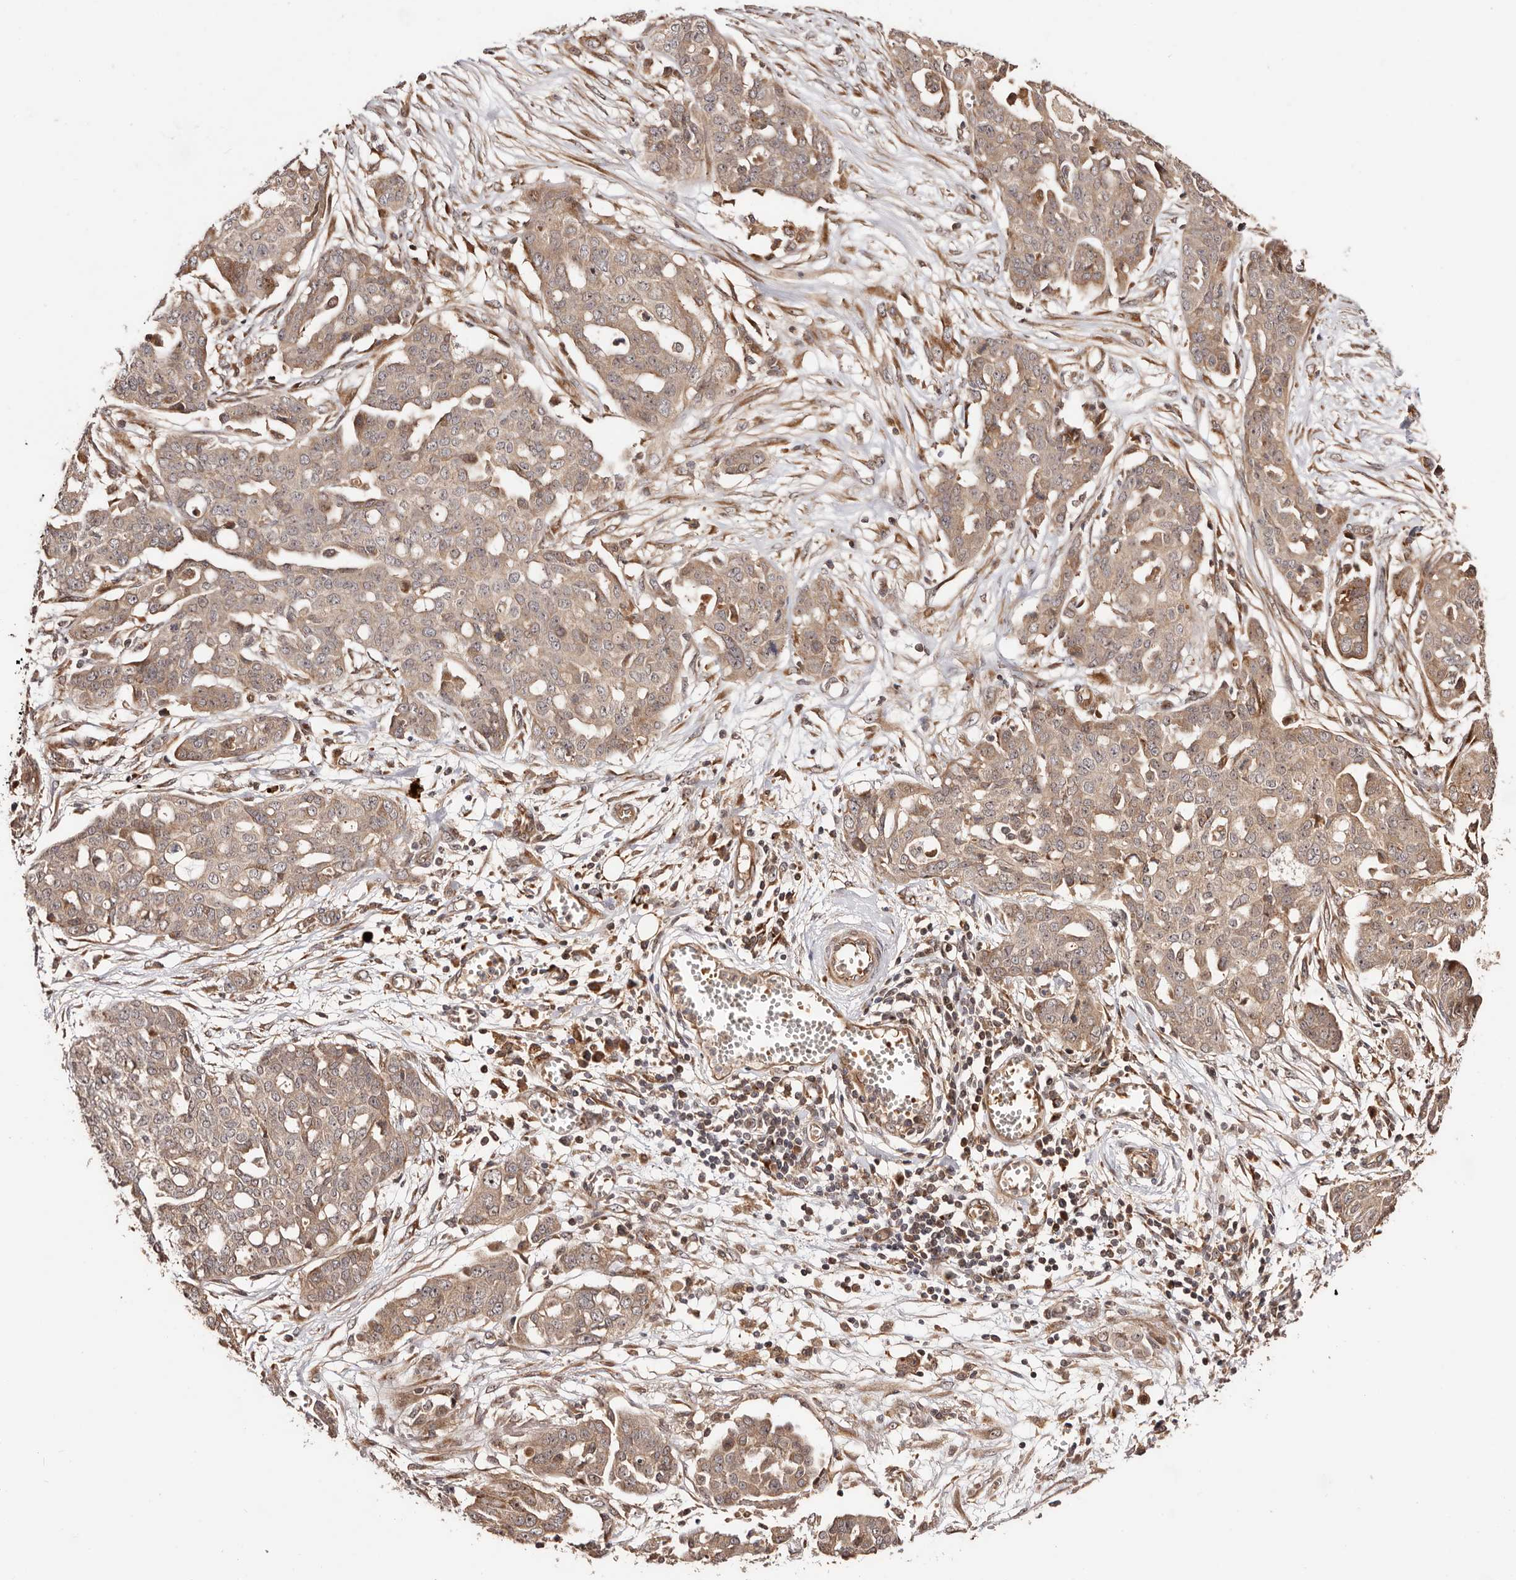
{"staining": {"intensity": "weak", "quantity": ">75%", "location": "cytoplasmic/membranous"}, "tissue": "ovarian cancer", "cell_type": "Tumor cells", "image_type": "cancer", "snomed": [{"axis": "morphology", "description": "Cystadenocarcinoma, serous, NOS"}, {"axis": "topography", "description": "Soft tissue"}, {"axis": "topography", "description": "Ovary"}], "caption": "Ovarian cancer was stained to show a protein in brown. There is low levels of weak cytoplasmic/membranous staining in approximately >75% of tumor cells. The protein of interest is shown in brown color, while the nuclei are stained blue.", "gene": "PTPN22", "patient": {"sex": "female", "age": 57}}